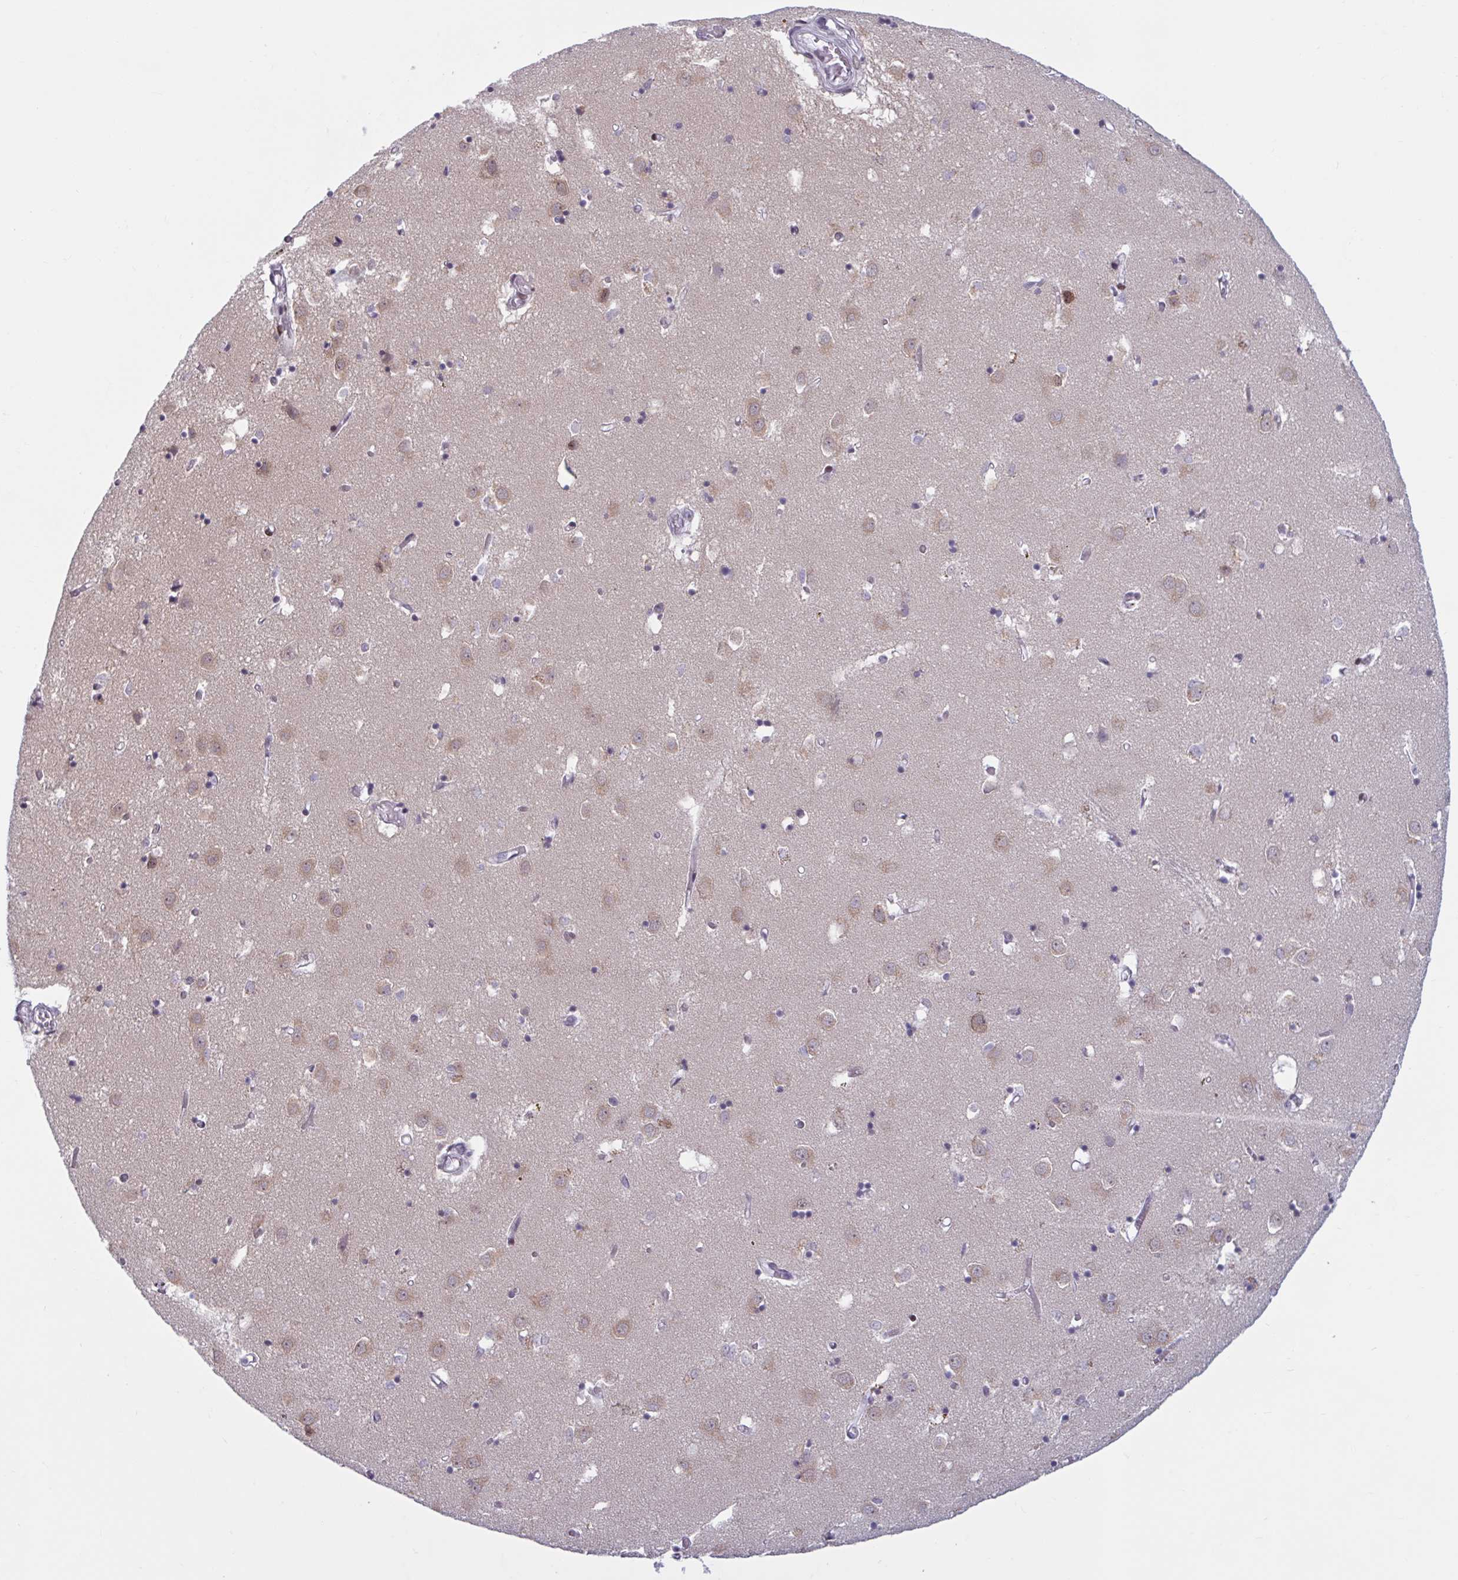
{"staining": {"intensity": "moderate", "quantity": "<25%", "location": "nuclear"}, "tissue": "caudate", "cell_type": "Glial cells", "image_type": "normal", "snomed": [{"axis": "morphology", "description": "Normal tissue, NOS"}, {"axis": "topography", "description": "Lateral ventricle wall"}], "caption": "A high-resolution image shows immunohistochemistry (IHC) staining of normal caudate, which exhibits moderate nuclear staining in approximately <25% of glial cells. (Brightfield microscopy of DAB IHC at high magnification).", "gene": "HSD17B6", "patient": {"sex": "male", "age": 70}}